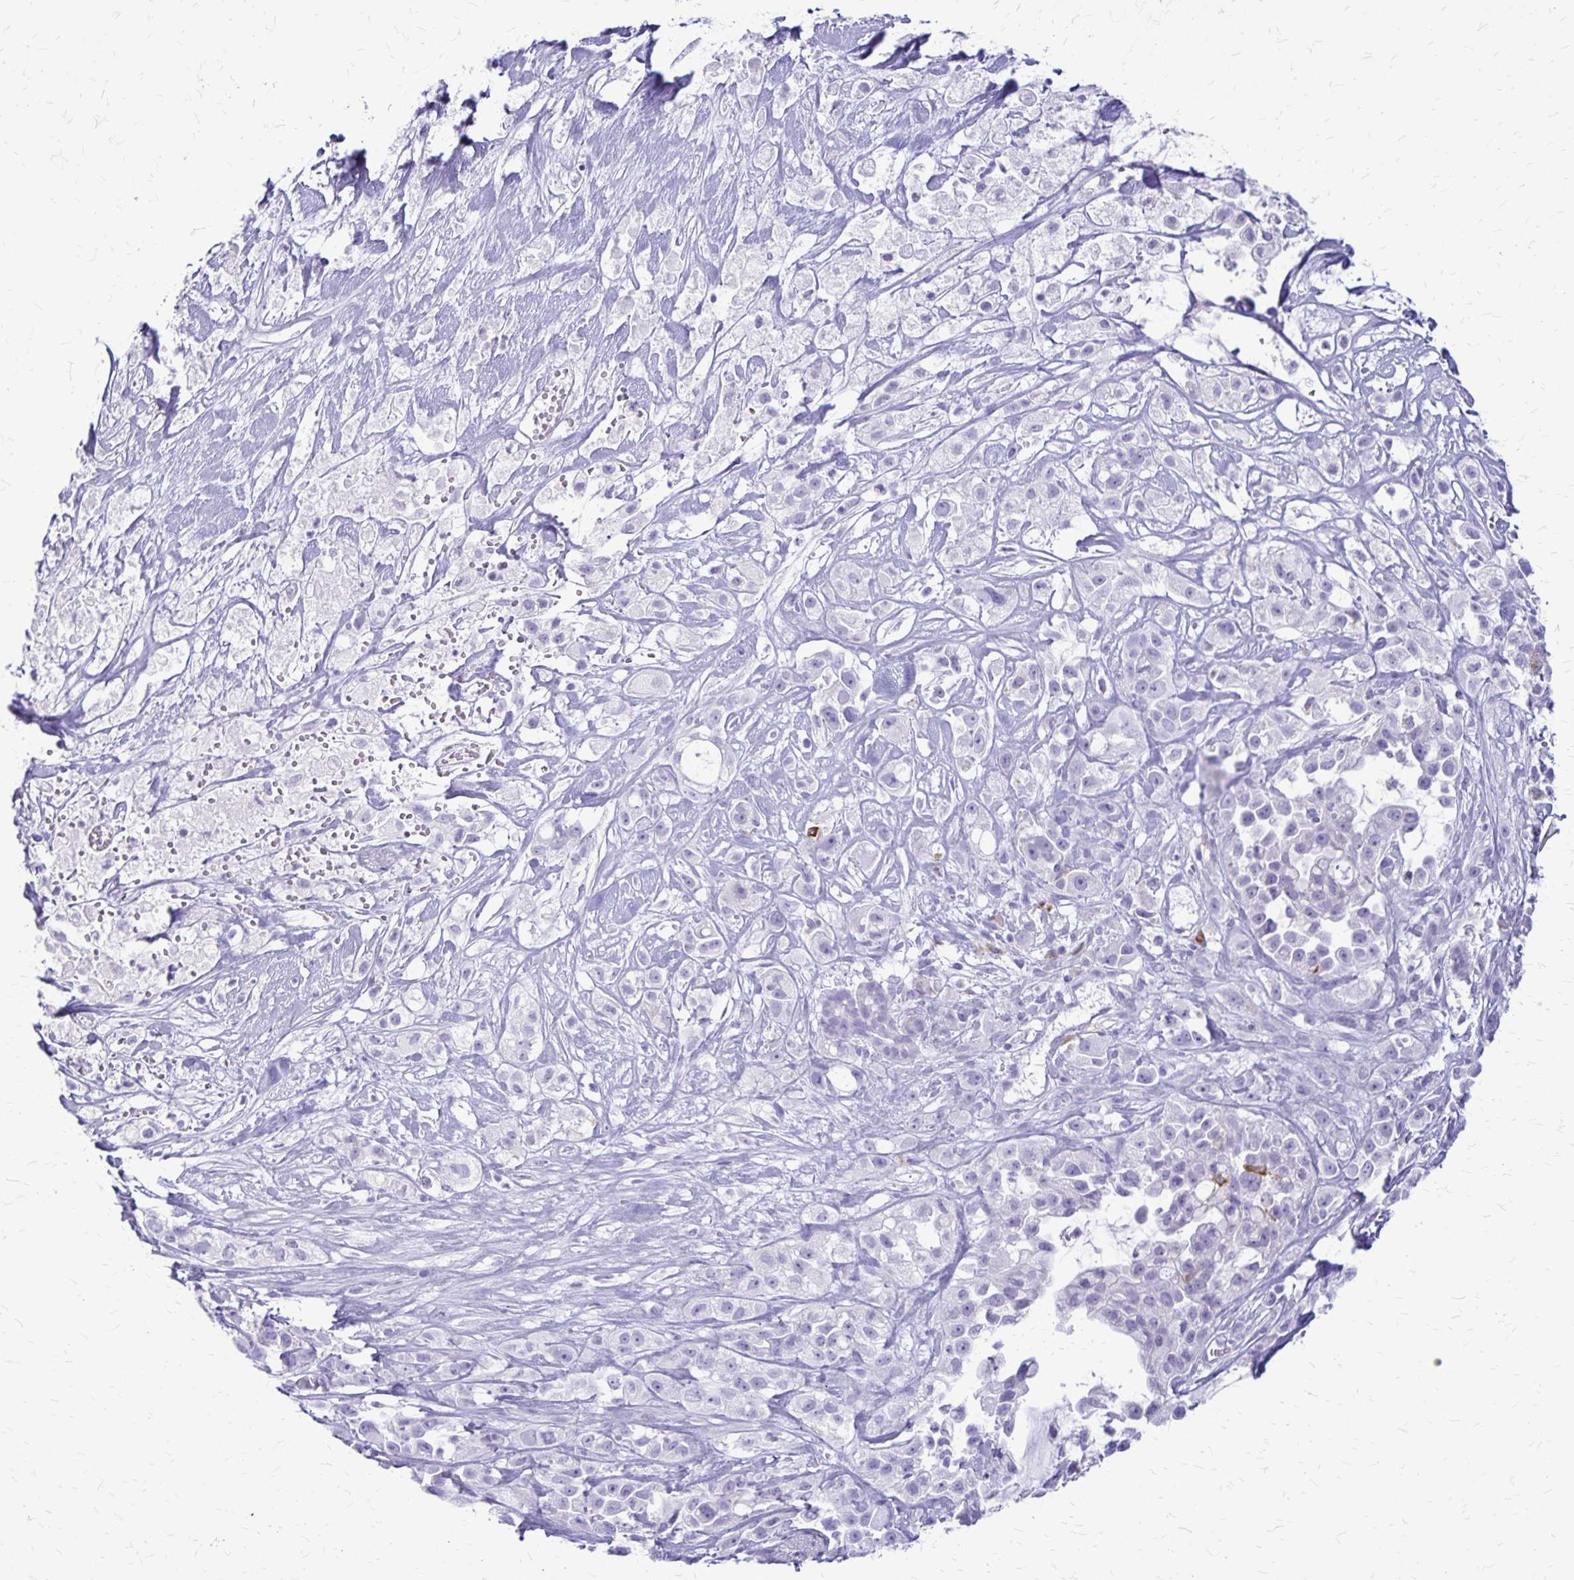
{"staining": {"intensity": "negative", "quantity": "none", "location": "none"}, "tissue": "pancreatic cancer", "cell_type": "Tumor cells", "image_type": "cancer", "snomed": [{"axis": "morphology", "description": "Adenocarcinoma, NOS"}, {"axis": "topography", "description": "Pancreas"}], "caption": "IHC of human pancreatic cancer (adenocarcinoma) reveals no staining in tumor cells.", "gene": "RTN1", "patient": {"sex": "male", "age": 44}}